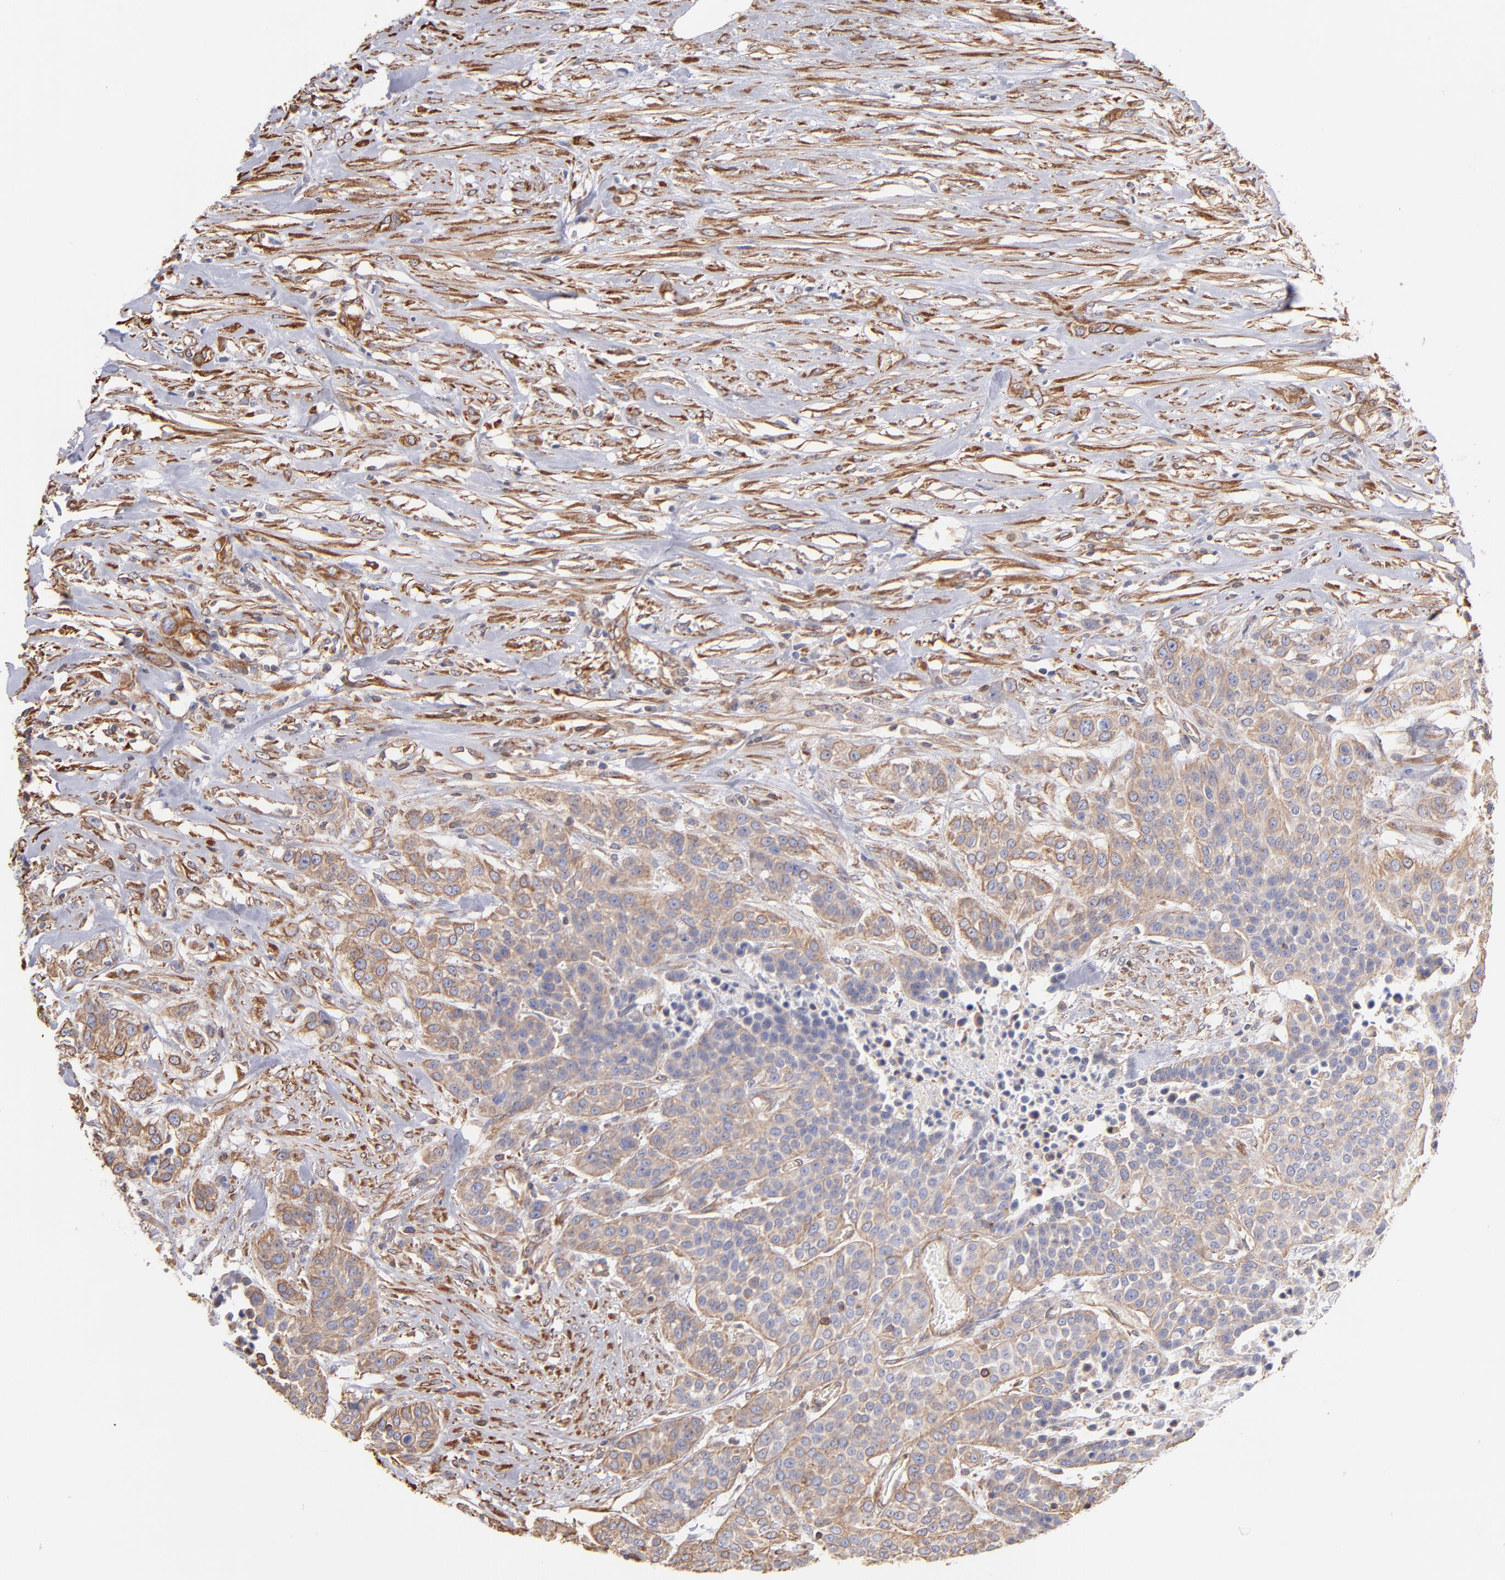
{"staining": {"intensity": "moderate", "quantity": ">75%", "location": "cytoplasmic/membranous"}, "tissue": "urothelial cancer", "cell_type": "Tumor cells", "image_type": "cancer", "snomed": [{"axis": "morphology", "description": "Urothelial carcinoma, High grade"}, {"axis": "topography", "description": "Urinary bladder"}], "caption": "Tumor cells display medium levels of moderate cytoplasmic/membranous staining in about >75% of cells in human urothelial cancer.", "gene": "PLEC", "patient": {"sex": "male", "age": 74}}